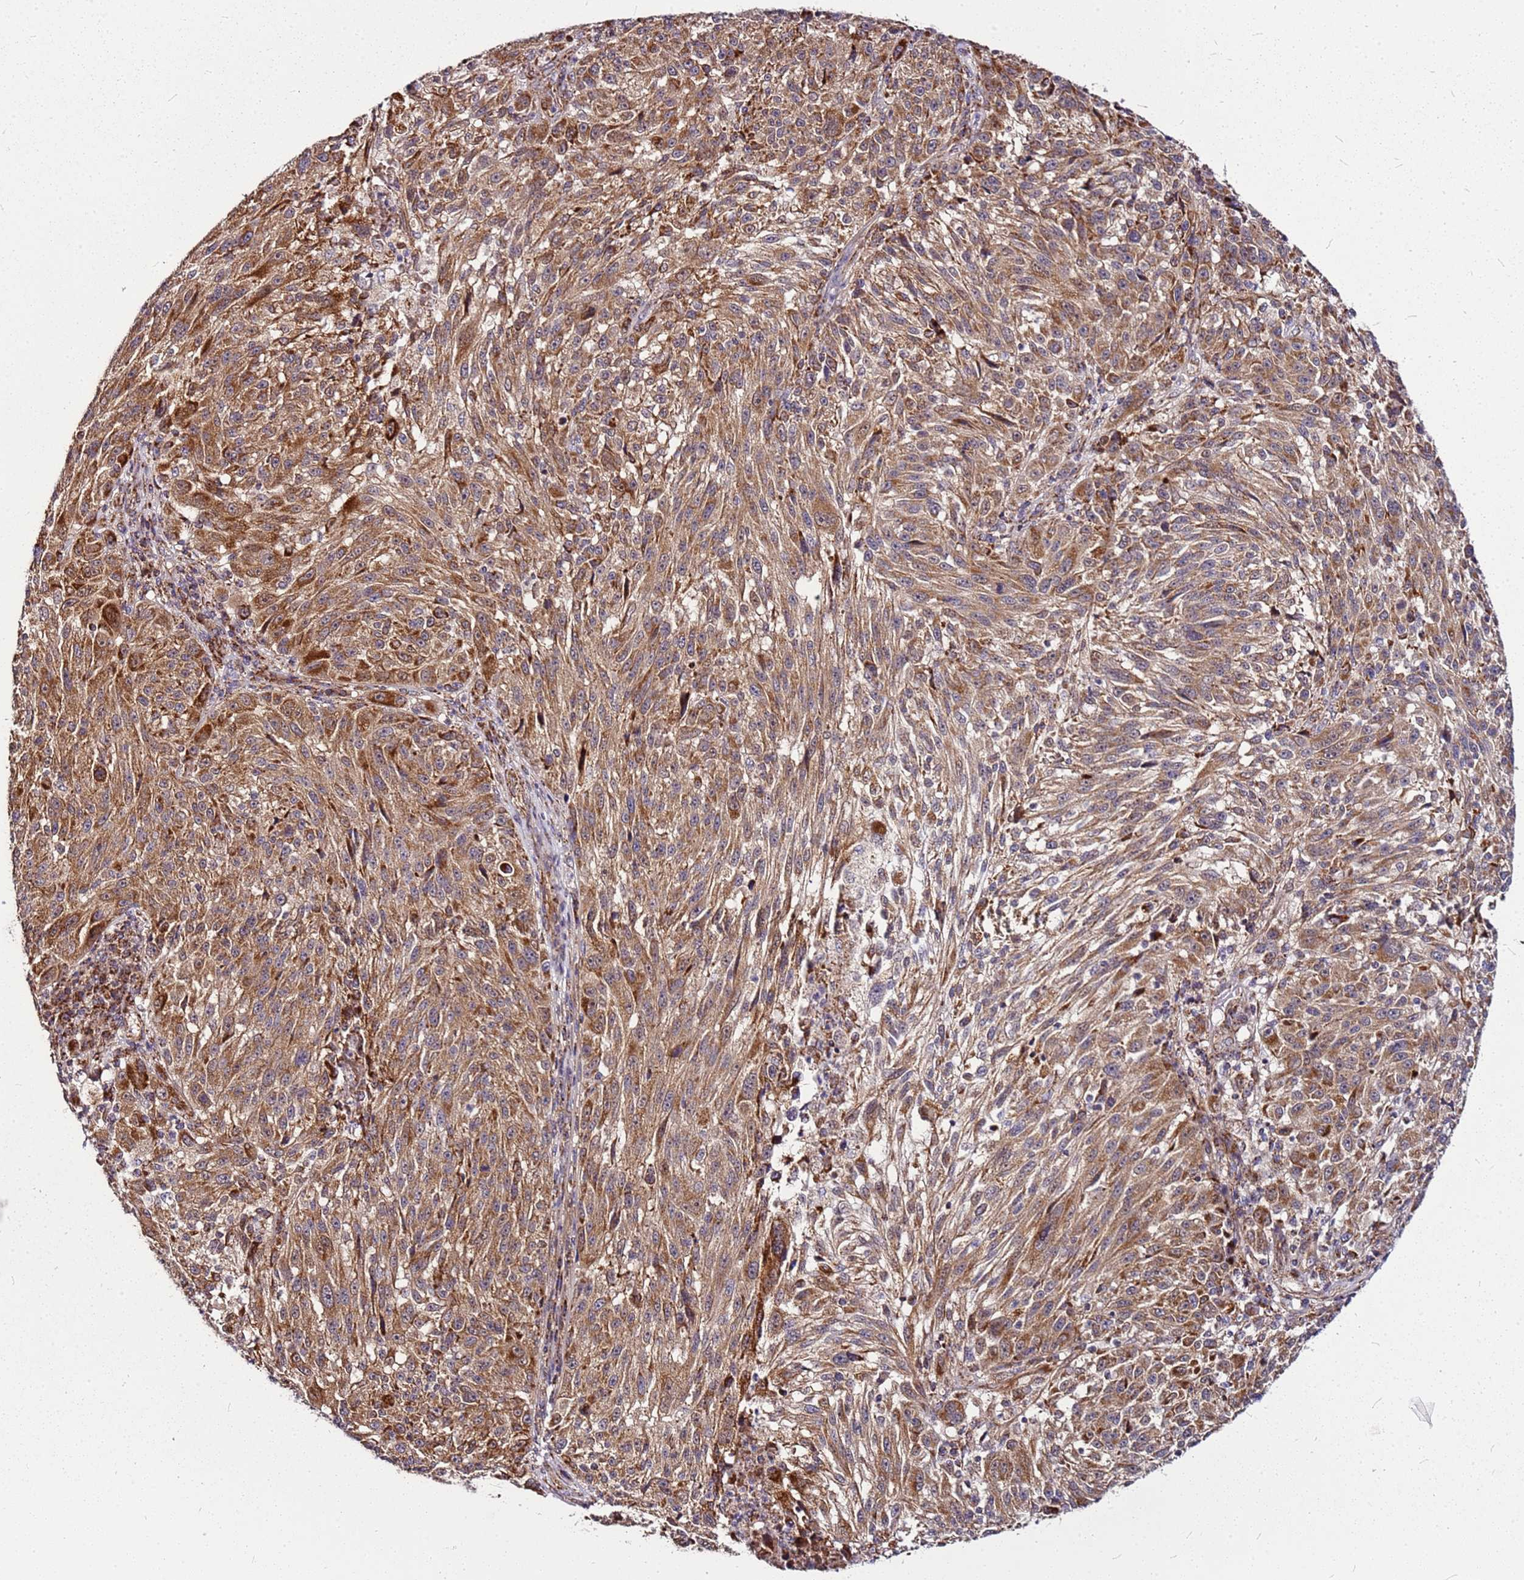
{"staining": {"intensity": "moderate", "quantity": ">75%", "location": "cytoplasmic/membranous"}, "tissue": "melanoma", "cell_type": "Tumor cells", "image_type": "cancer", "snomed": [{"axis": "morphology", "description": "Malignant melanoma, NOS"}, {"axis": "topography", "description": "Skin"}], "caption": "The micrograph demonstrates a brown stain indicating the presence of a protein in the cytoplasmic/membranous of tumor cells in melanoma.", "gene": "OR51T1", "patient": {"sex": "male", "age": 53}}